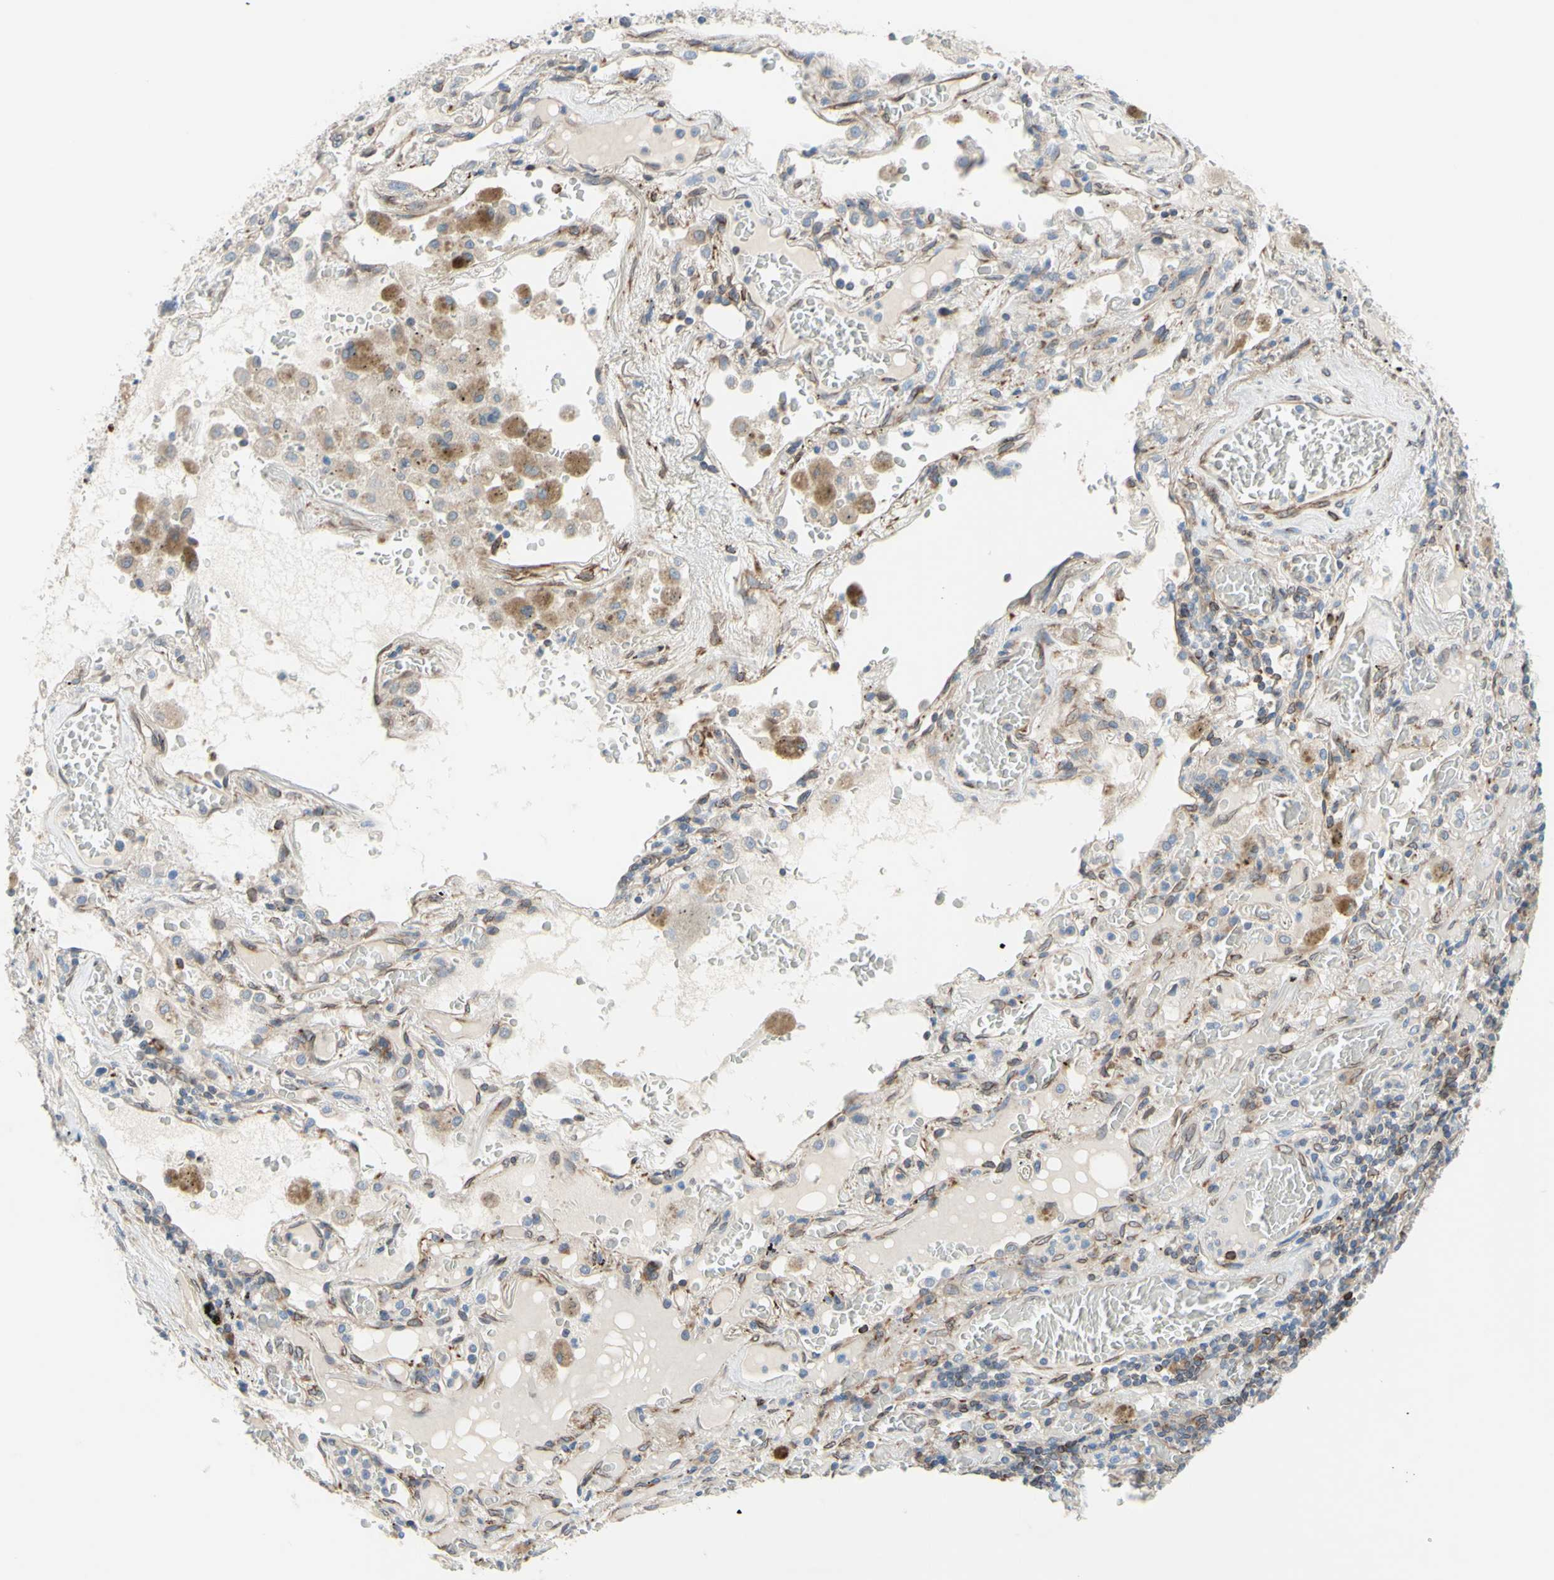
{"staining": {"intensity": "weak", "quantity": ">75%", "location": "cytoplasmic/membranous"}, "tissue": "lung cancer", "cell_type": "Tumor cells", "image_type": "cancer", "snomed": [{"axis": "morphology", "description": "Squamous cell carcinoma, NOS"}, {"axis": "topography", "description": "Lung"}], "caption": "Protein analysis of squamous cell carcinoma (lung) tissue displays weak cytoplasmic/membranous staining in about >75% of tumor cells. The staining was performed using DAB to visualize the protein expression in brown, while the nuclei were stained in blue with hematoxylin (Magnification: 20x).", "gene": "TRAF2", "patient": {"sex": "male", "age": 57}}